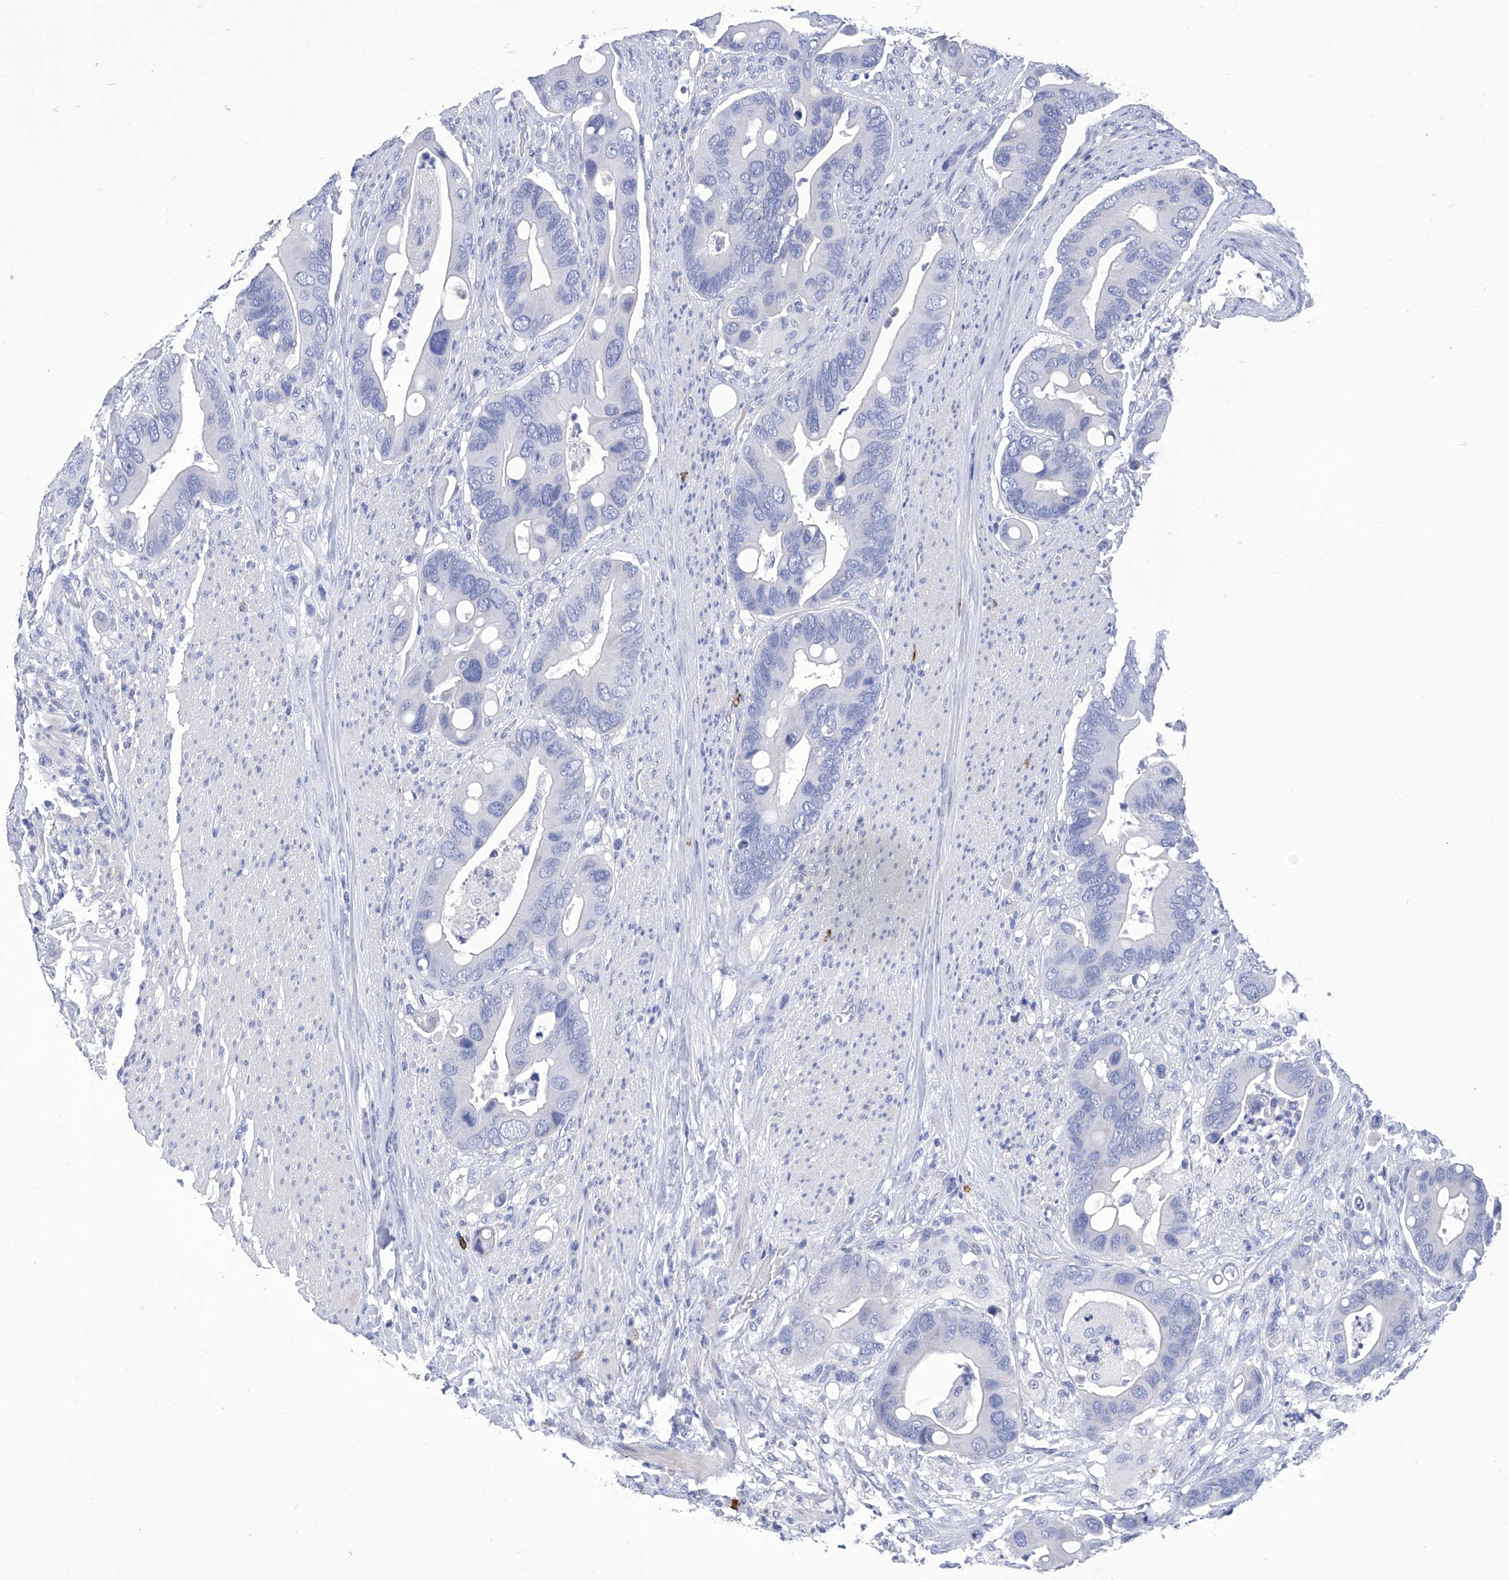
{"staining": {"intensity": "negative", "quantity": "none", "location": "none"}, "tissue": "colorectal cancer", "cell_type": "Tumor cells", "image_type": "cancer", "snomed": [{"axis": "morphology", "description": "Adenocarcinoma, NOS"}, {"axis": "topography", "description": "Rectum"}], "caption": "This is a histopathology image of IHC staining of colorectal adenocarcinoma, which shows no staining in tumor cells.", "gene": "IFNL2", "patient": {"sex": "female", "age": 57}}